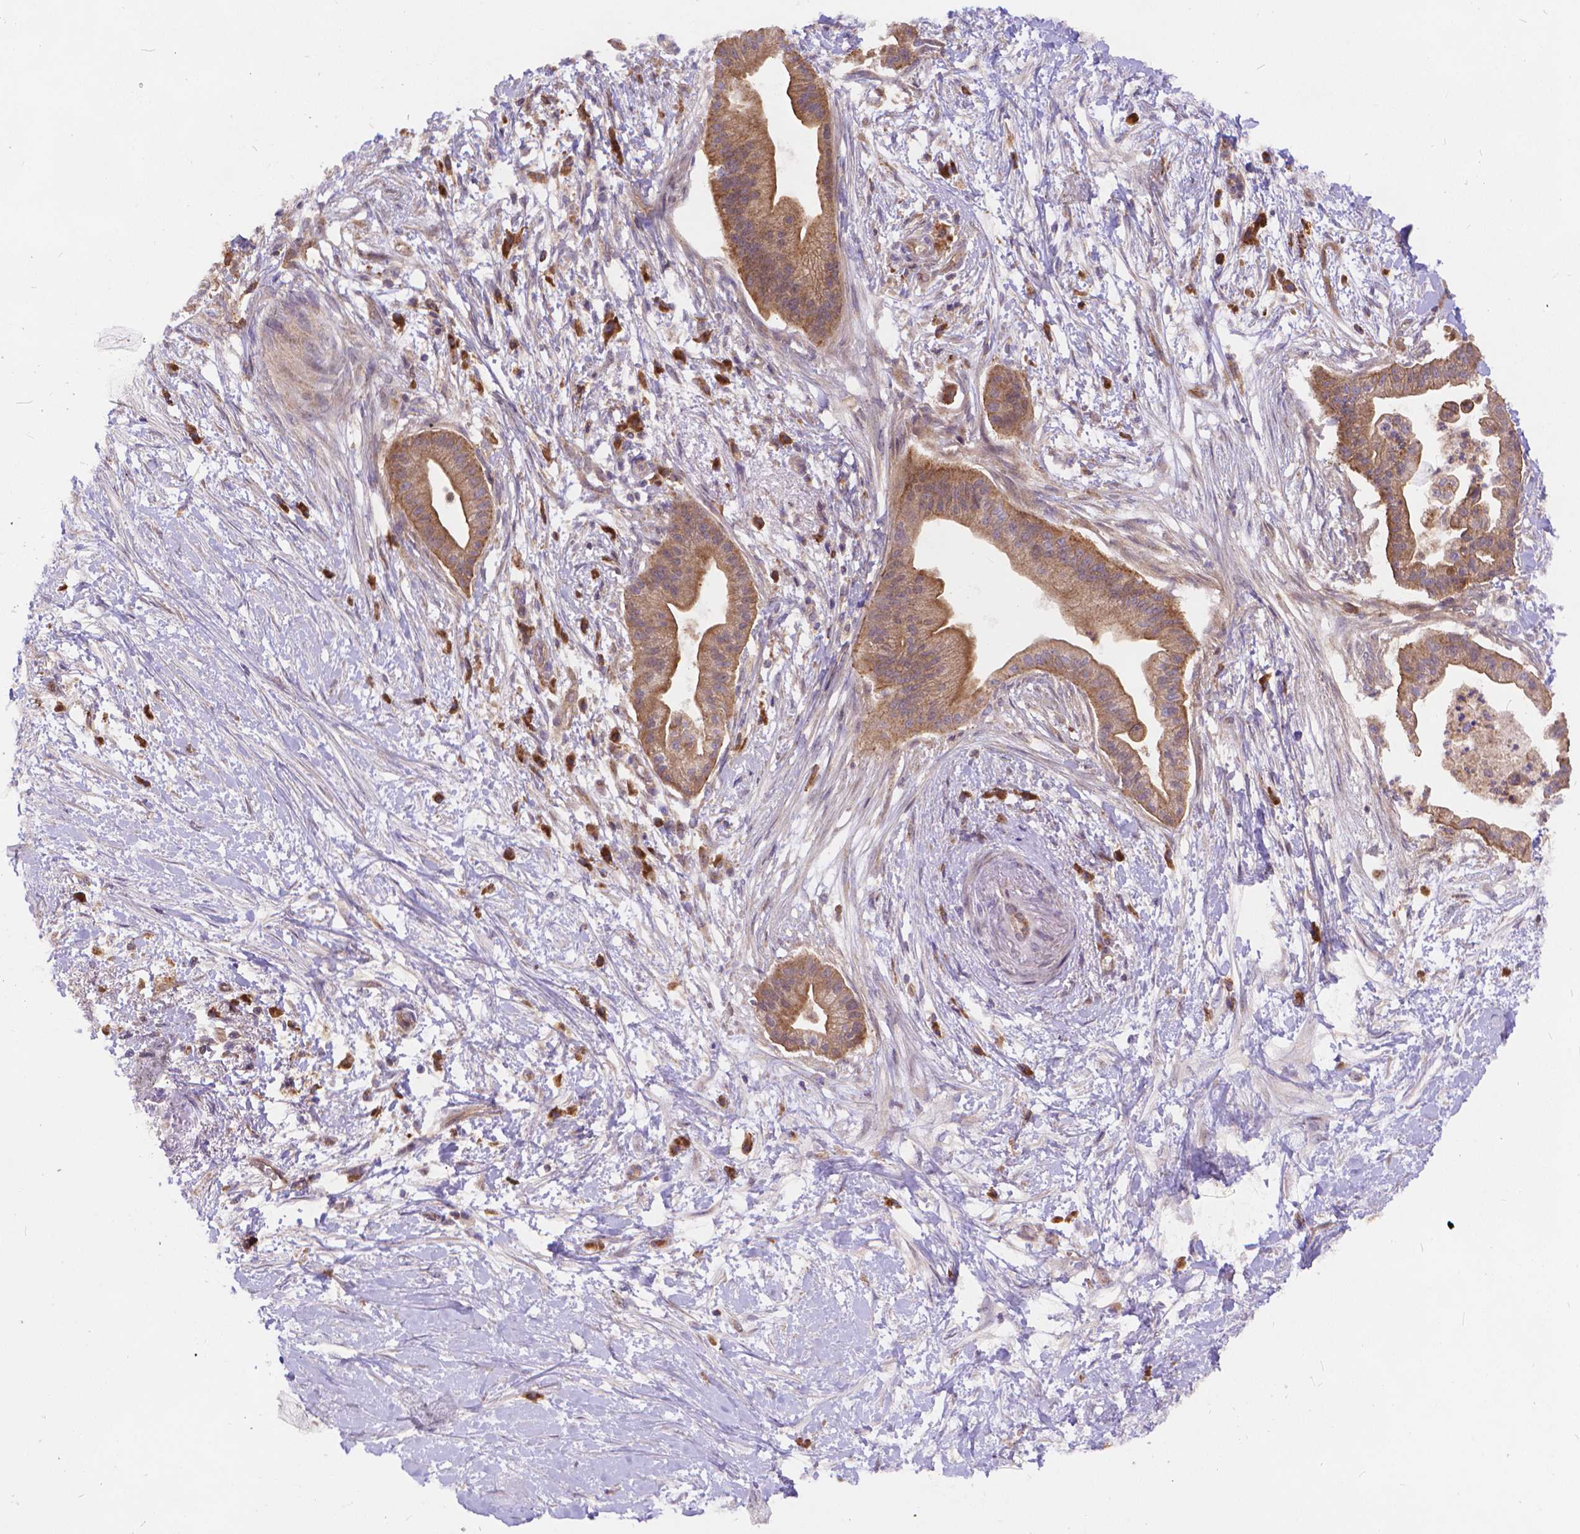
{"staining": {"intensity": "moderate", "quantity": ">75%", "location": "cytoplasmic/membranous"}, "tissue": "pancreatic cancer", "cell_type": "Tumor cells", "image_type": "cancer", "snomed": [{"axis": "morphology", "description": "Normal tissue, NOS"}, {"axis": "morphology", "description": "Adenocarcinoma, NOS"}, {"axis": "topography", "description": "Lymph node"}, {"axis": "topography", "description": "Pancreas"}], "caption": "IHC histopathology image of neoplastic tissue: human adenocarcinoma (pancreatic) stained using IHC demonstrates medium levels of moderate protein expression localized specifically in the cytoplasmic/membranous of tumor cells, appearing as a cytoplasmic/membranous brown color.", "gene": "ARAP1", "patient": {"sex": "female", "age": 58}}